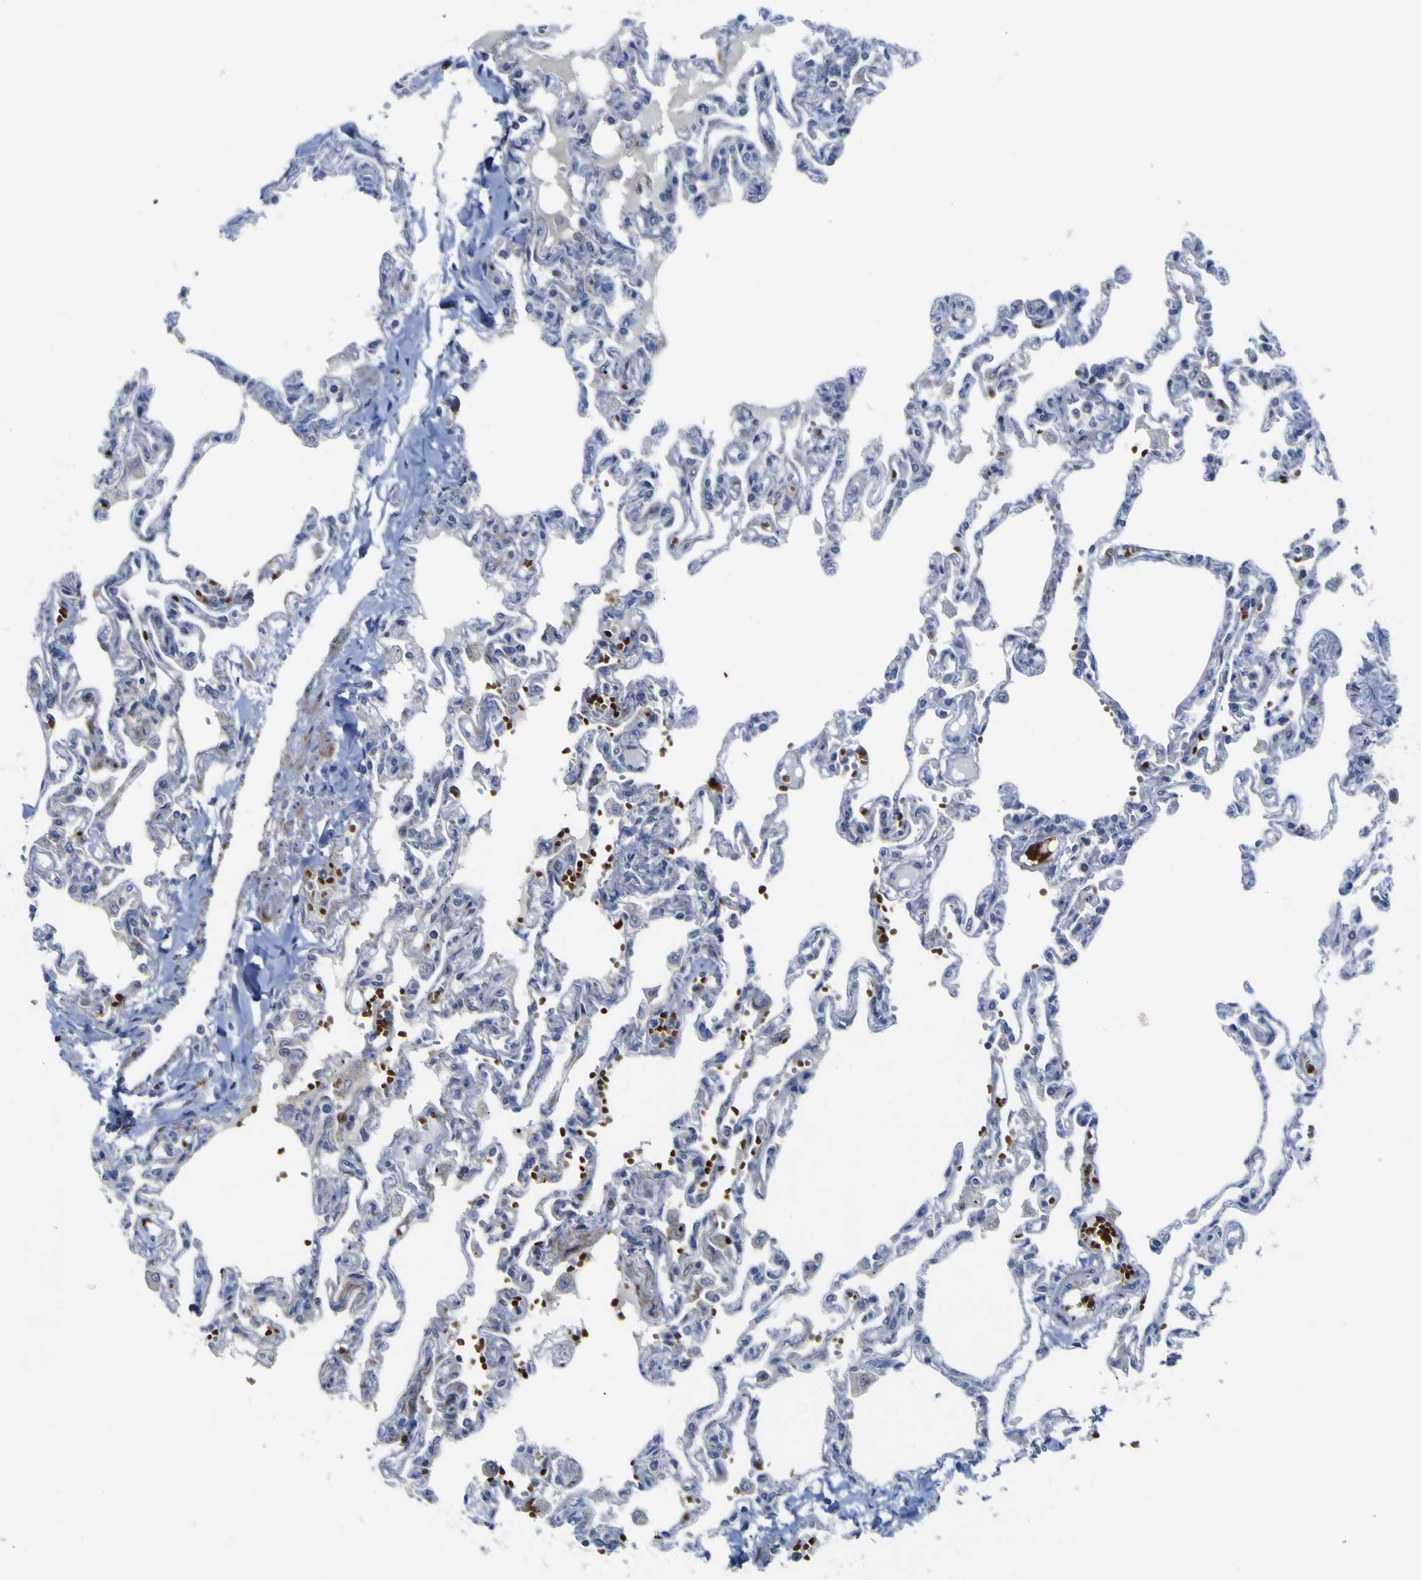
{"staining": {"intensity": "negative", "quantity": "none", "location": "none"}, "tissue": "lung", "cell_type": "Alveolar cells", "image_type": "normal", "snomed": [{"axis": "morphology", "description": "Normal tissue, NOS"}, {"axis": "topography", "description": "Lung"}], "caption": "A high-resolution histopathology image shows IHC staining of normal lung, which displays no significant staining in alveolar cells.", "gene": "NAV1", "patient": {"sex": "male", "age": 21}}